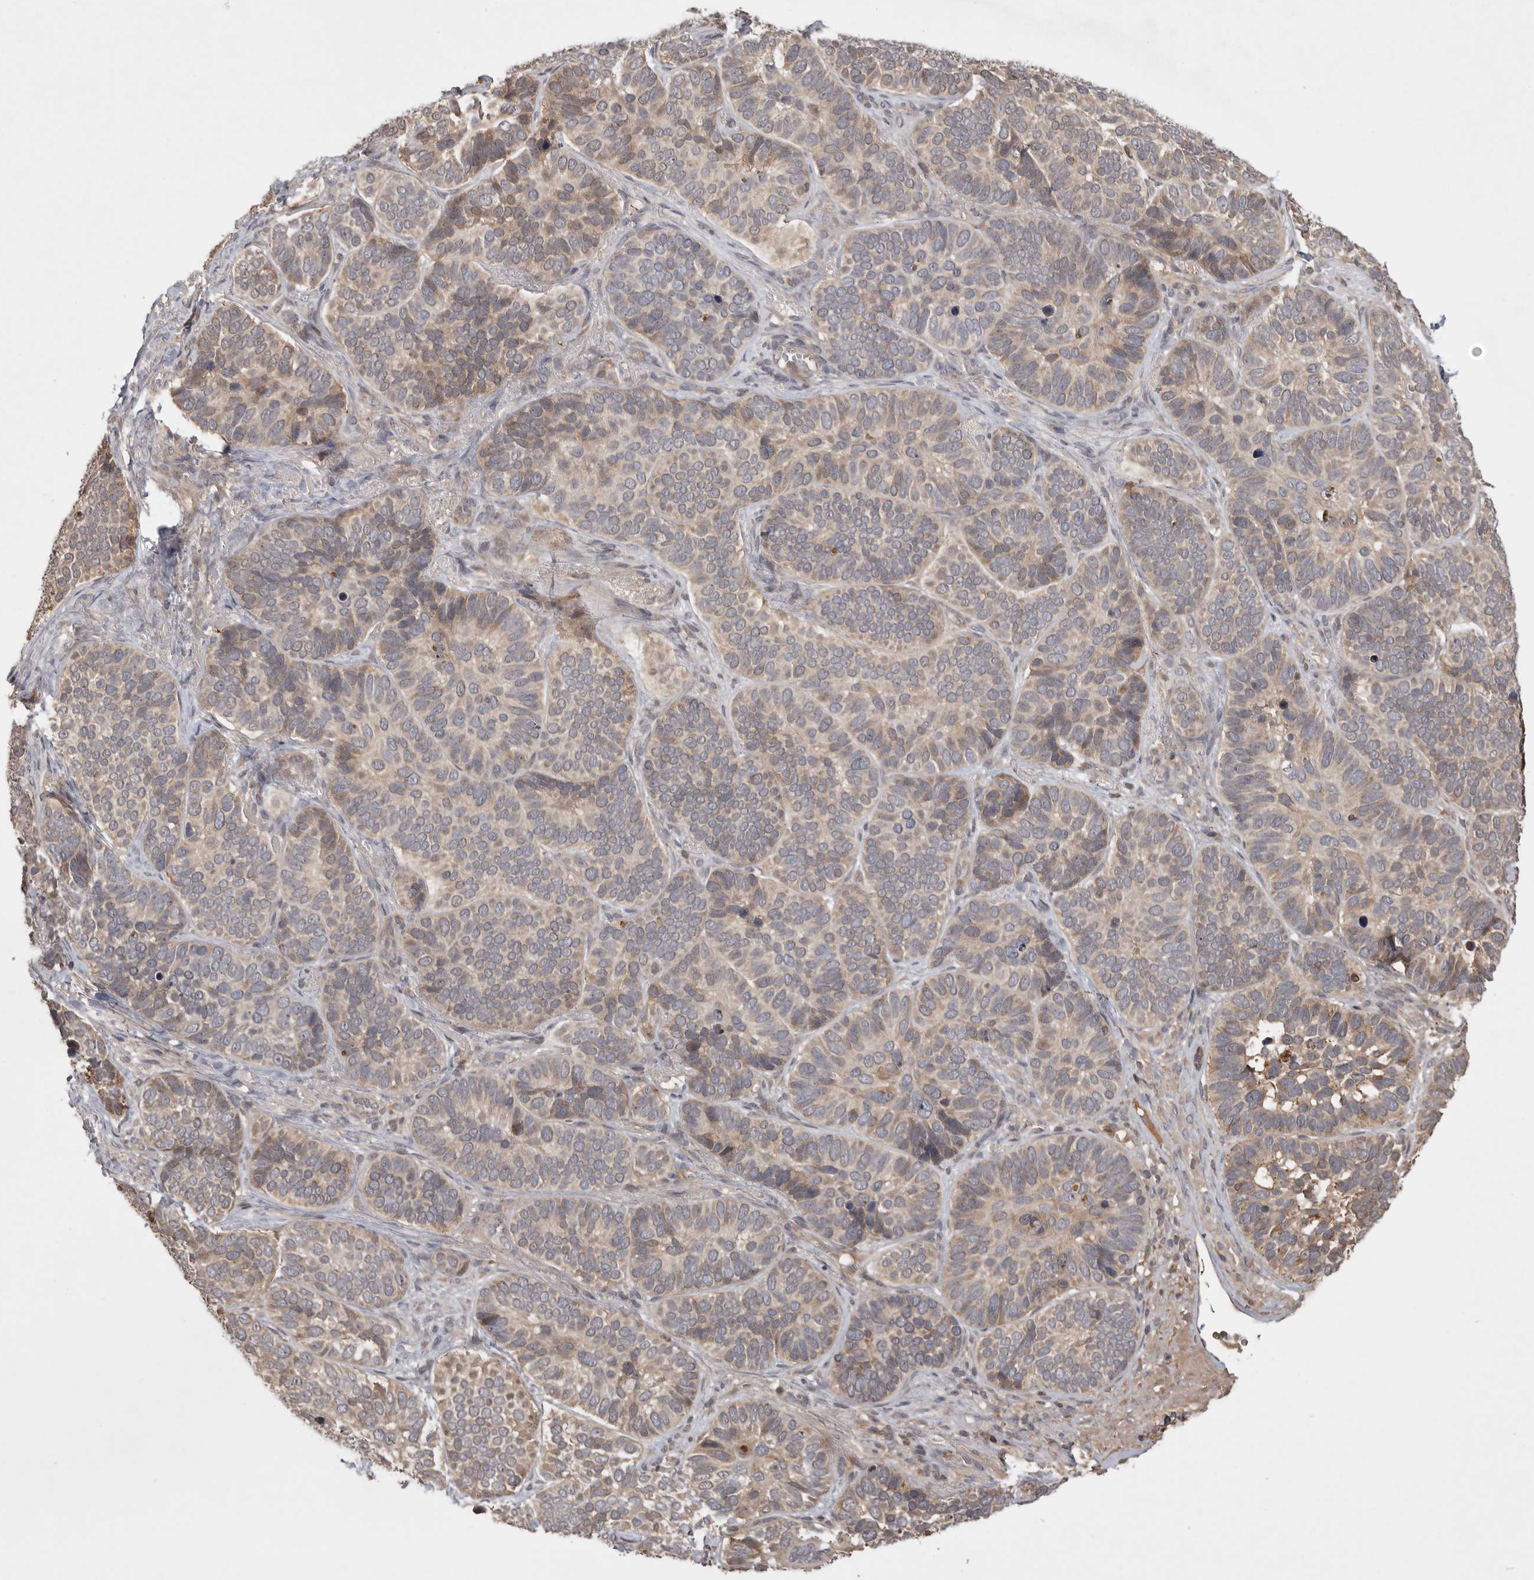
{"staining": {"intensity": "weak", "quantity": "25%-75%", "location": "cytoplasmic/membranous"}, "tissue": "skin cancer", "cell_type": "Tumor cells", "image_type": "cancer", "snomed": [{"axis": "morphology", "description": "Basal cell carcinoma"}, {"axis": "topography", "description": "Skin"}], "caption": "IHC micrograph of human basal cell carcinoma (skin) stained for a protein (brown), which reveals low levels of weak cytoplasmic/membranous expression in approximately 25%-75% of tumor cells.", "gene": "VN1R4", "patient": {"sex": "male", "age": 62}}